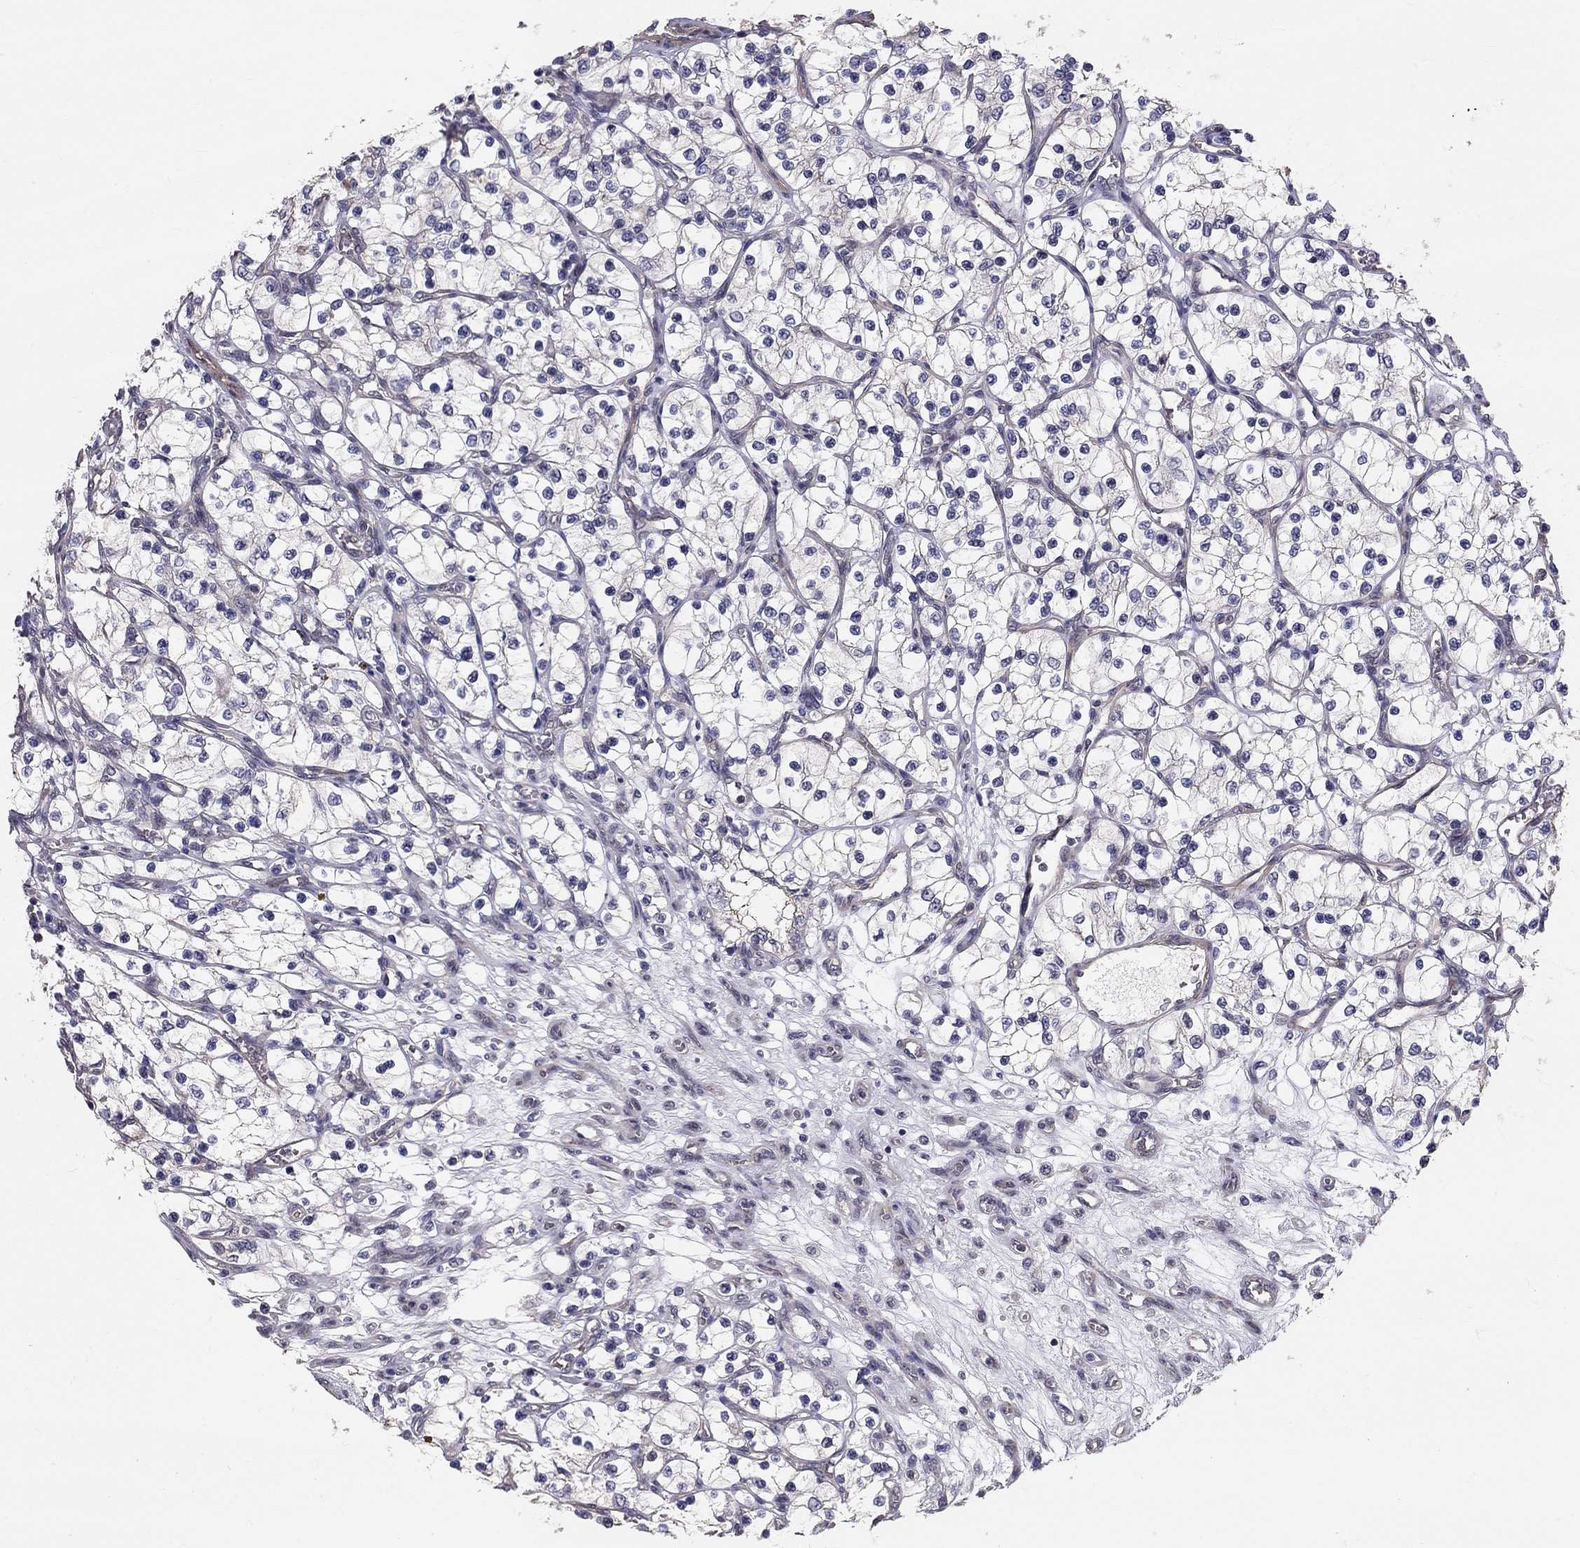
{"staining": {"intensity": "negative", "quantity": "none", "location": "none"}, "tissue": "renal cancer", "cell_type": "Tumor cells", "image_type": "cancer", "snomed": [{"axis": "morphology", "description": "Adenocarcinoma, NOS"}, {"axis": "topography", "description": "Kidney"}], "caption": "This is a image of immunohistochemistry staining of renal adenocarcinoma, which shows no staining in tumor cells.", "gene": "GJB4", "patient": {"sex": "female", "age": 69}}